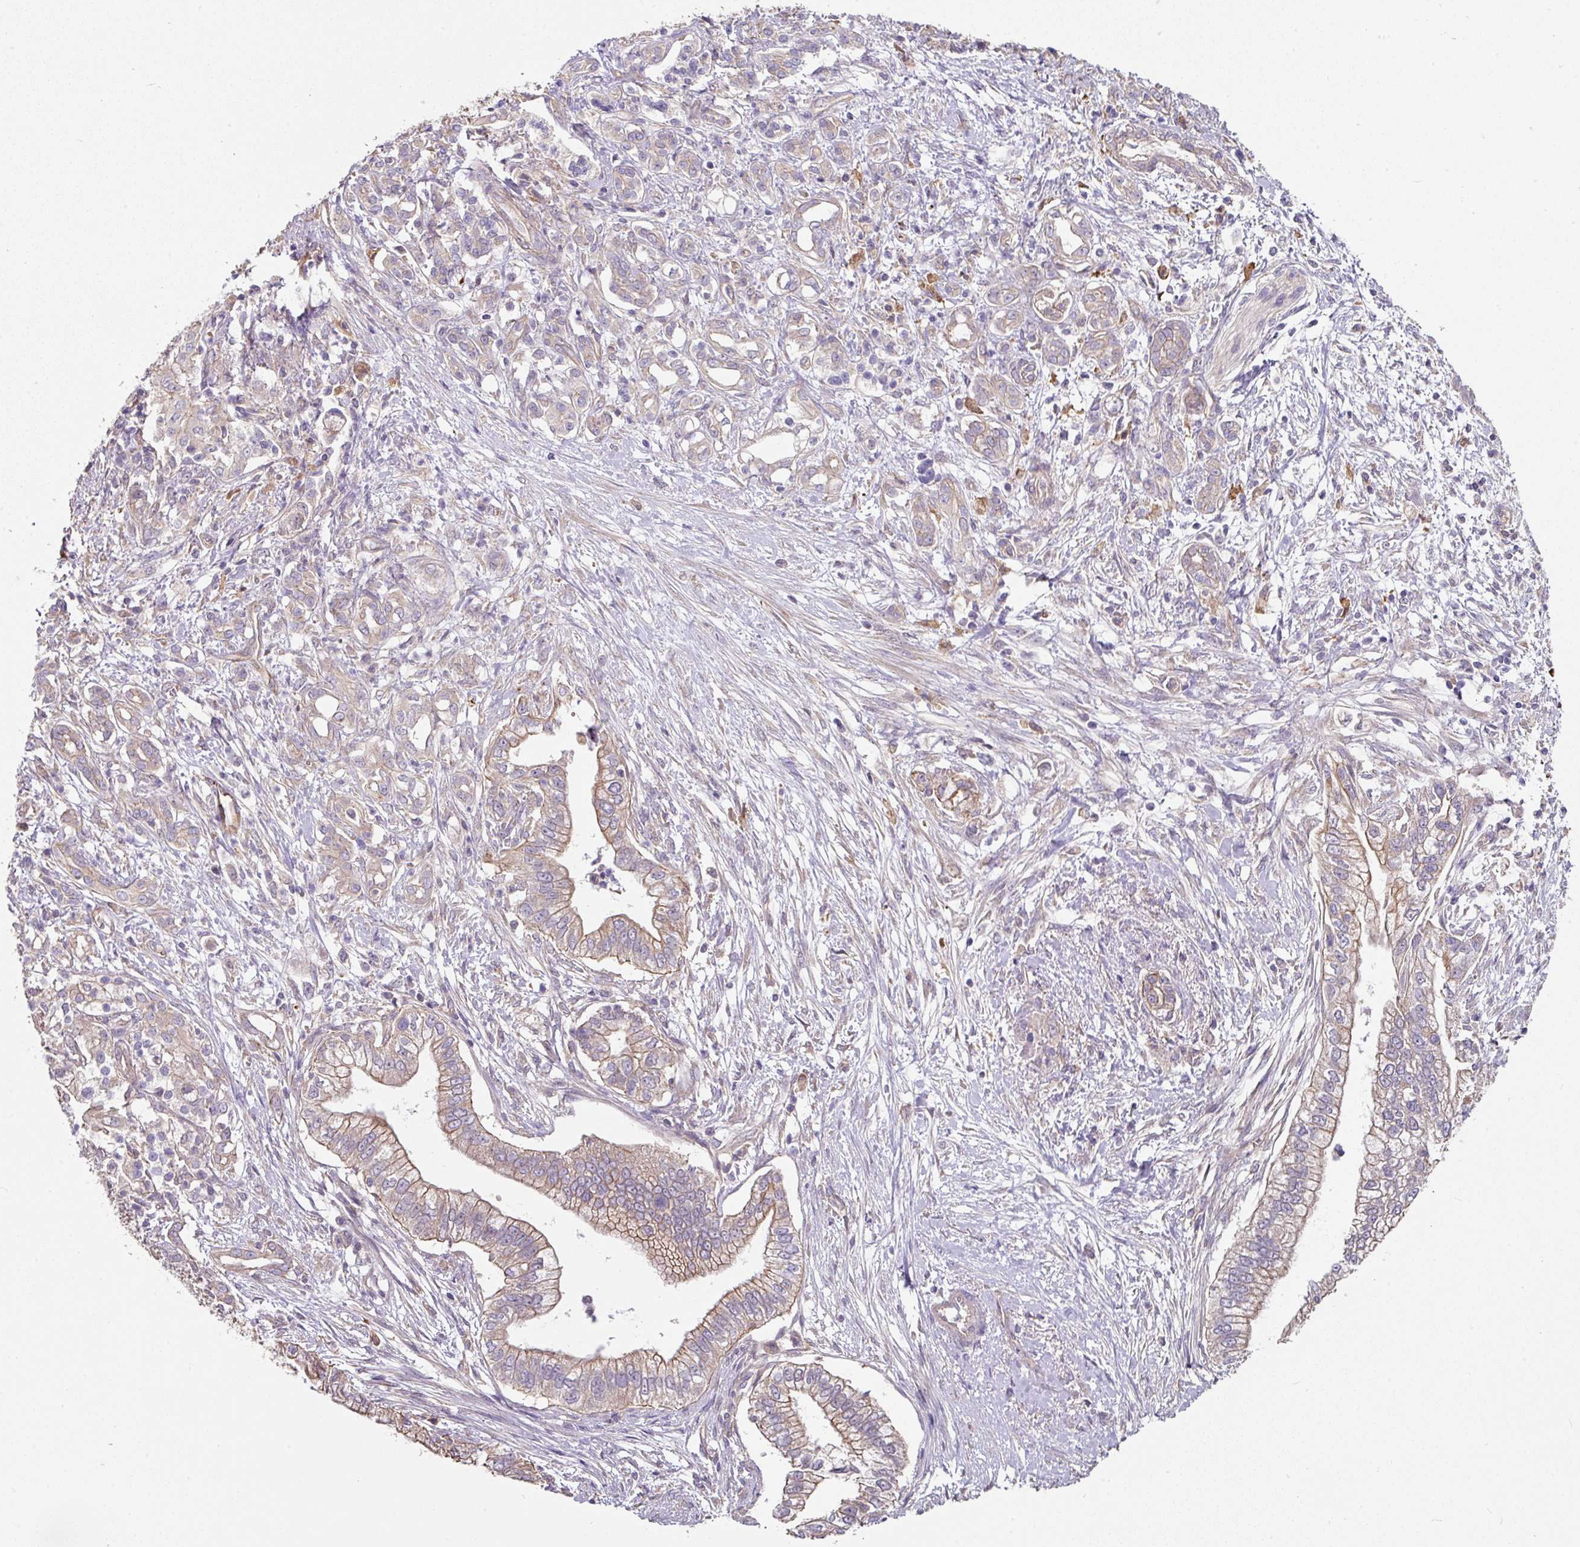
{"staining": {"intensity": "weak", "quantity": ">75%", "location": "cytoplasmic/membranous"}, "tissue": "pancreatic cancer", "cell_type": "Tumor cells", "image_type": "cancer", "snomed": [{"axis": "morphology", "description": "Adenocarcinoma, NOS"}, {"axis": "topography", "description": "Pancreas"}], "caption": "Protein staining by immunohistochemistry (IHC) displays weak cytoplasmic/membranous staining in approximately >75% of tumor cells in adenocarcinoma (pancreatic). (brown staining indicates protein expression, while blue staining denotes nuclei).", "gene": "C4orf48", "patient": {"sex": "male", "age": 70}}